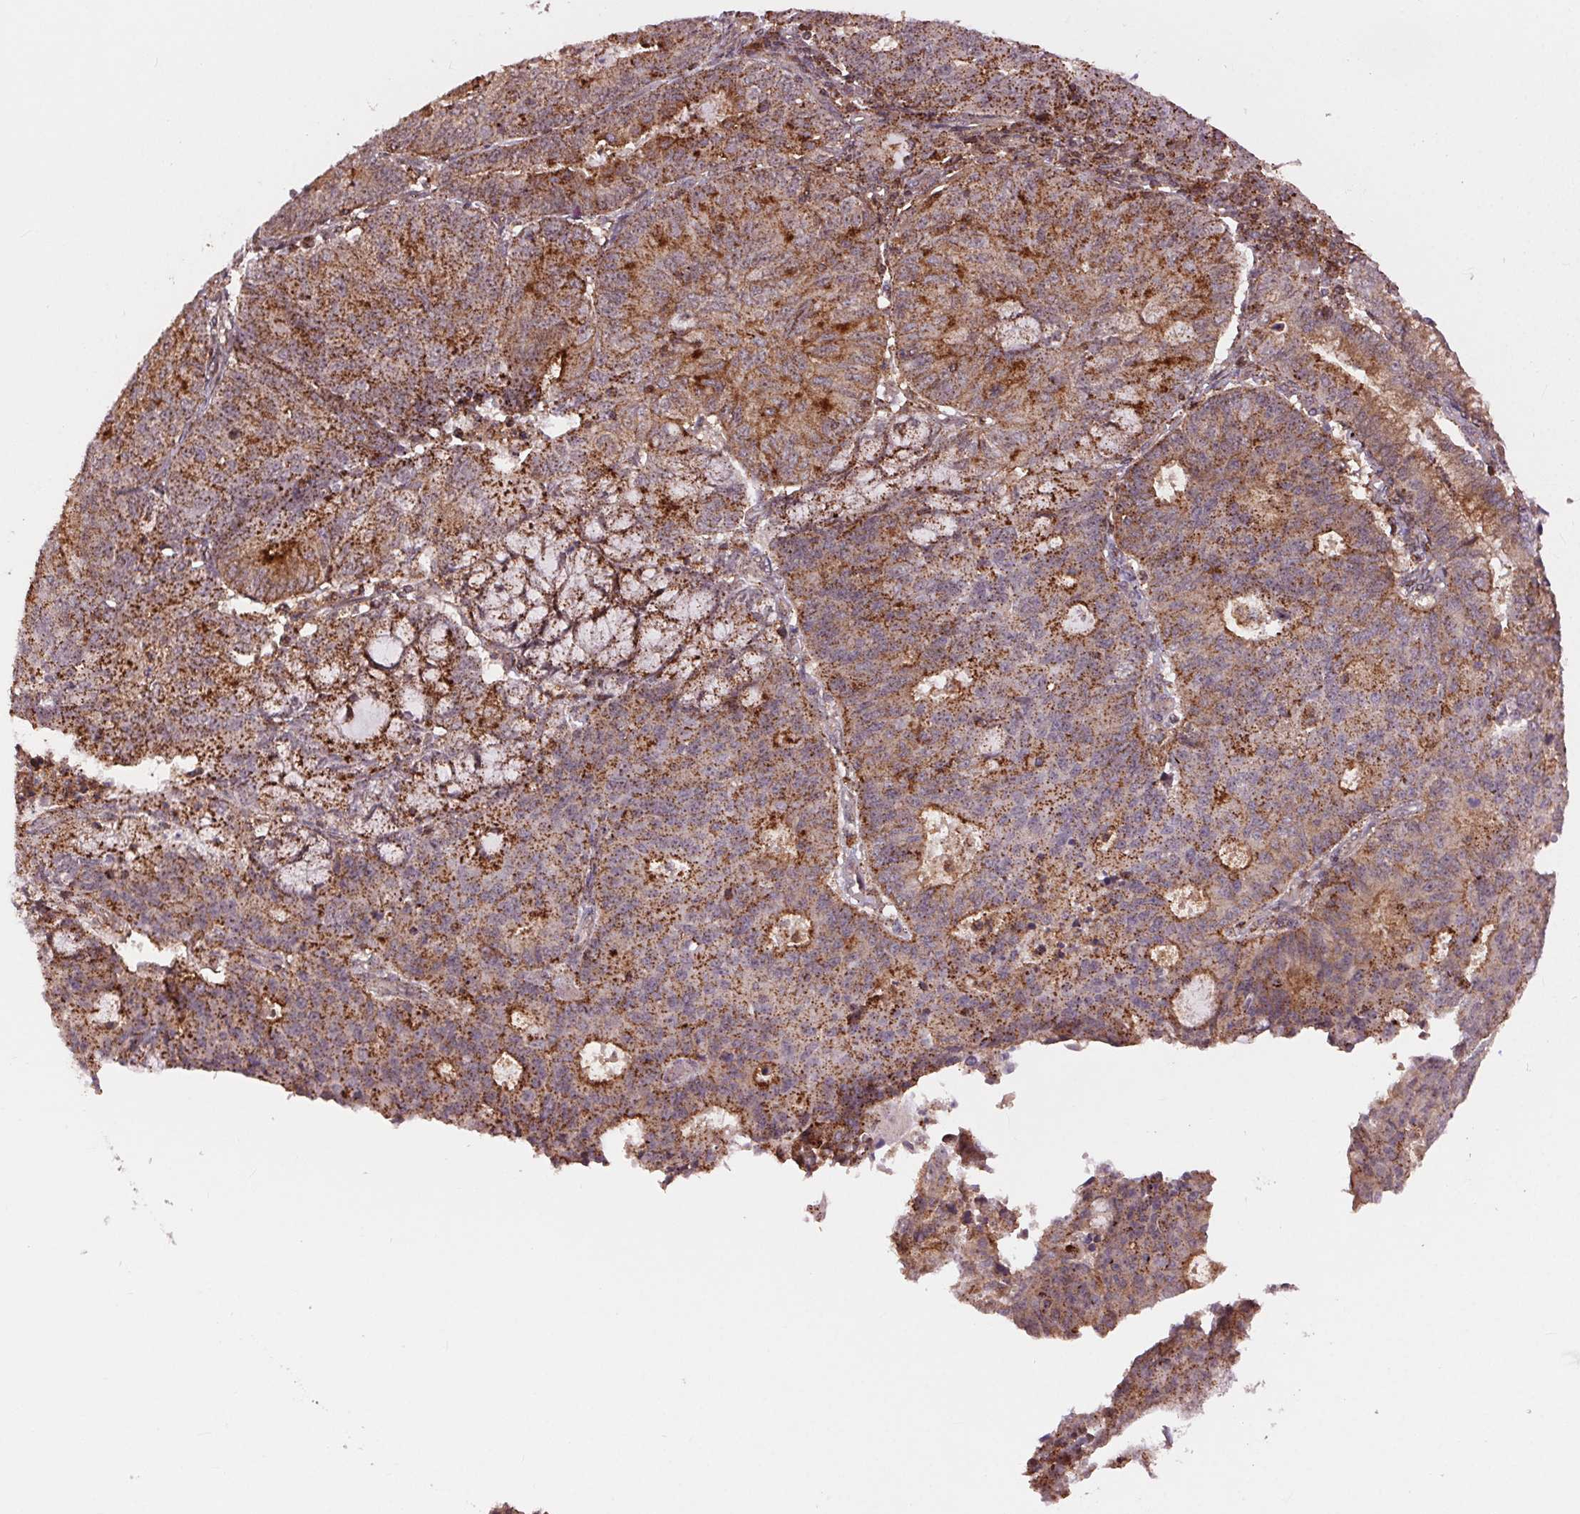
{"staining": {"intensity": "moderate", "quantity": ">75%", "location": "cytoplasmic/membranous"}, "tissue": "endometrial cancer", "cell_type": "Tumor cells", "image_type": "cancer", "snomed": [{"axis": "morphology", "description": "Adenocarcinoma, NOS"}, {"axis": "topography", "description": "Endometrium"}], "caption": "Tumor cells display medium levels of moderate cytoplasmic/membranous expression in approximately >75% of cells in human endometrial cancer.", "gene": "CHMP4B", "patient": {"sex": "female", "age": 82}}